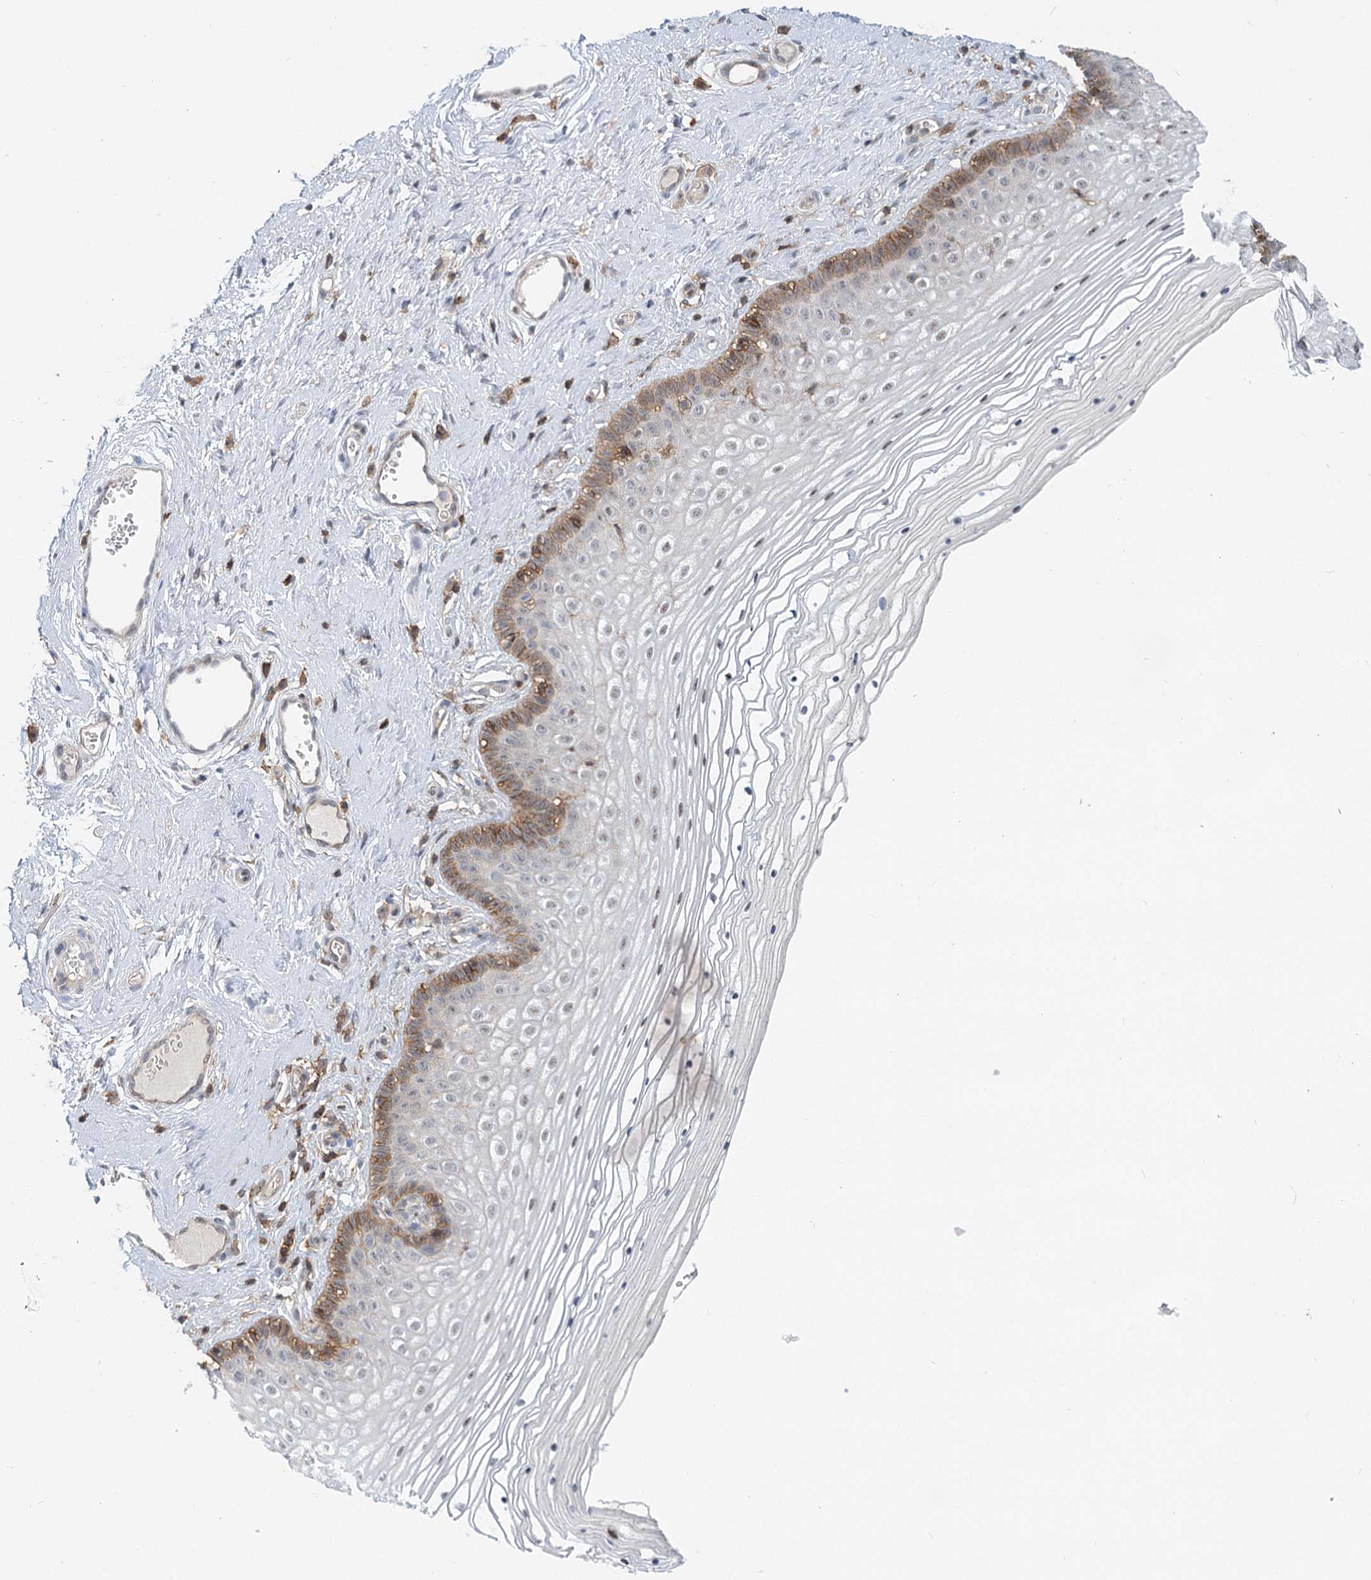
{"staining": {"intensity": "moderate", "quantity": "<25%", "location": "cytoplasmic/membranous,nuclear"}, "tissue": "vagina", "cell_type": "Squamous epithelial cells", "image_type": "normal", "snomed": [{"axis": "morphology", "description": "Normal tissue, NOS"}, {"axis": "topography", "description": "Vagina"}], "caption": "Moderate cytoplasmic/membranous,nuclear protein staining is seen in approximately <25% of squamous epithelial cells in vagina. The staining is performed using DAB (3,3'-diaminobenzidine) brown chromogen to label protein expression. The nuclei are counter-stained blue using hematoxylin.", "gene": "CDC42SE2", "patient": {"sex": "female", "age": 46}}